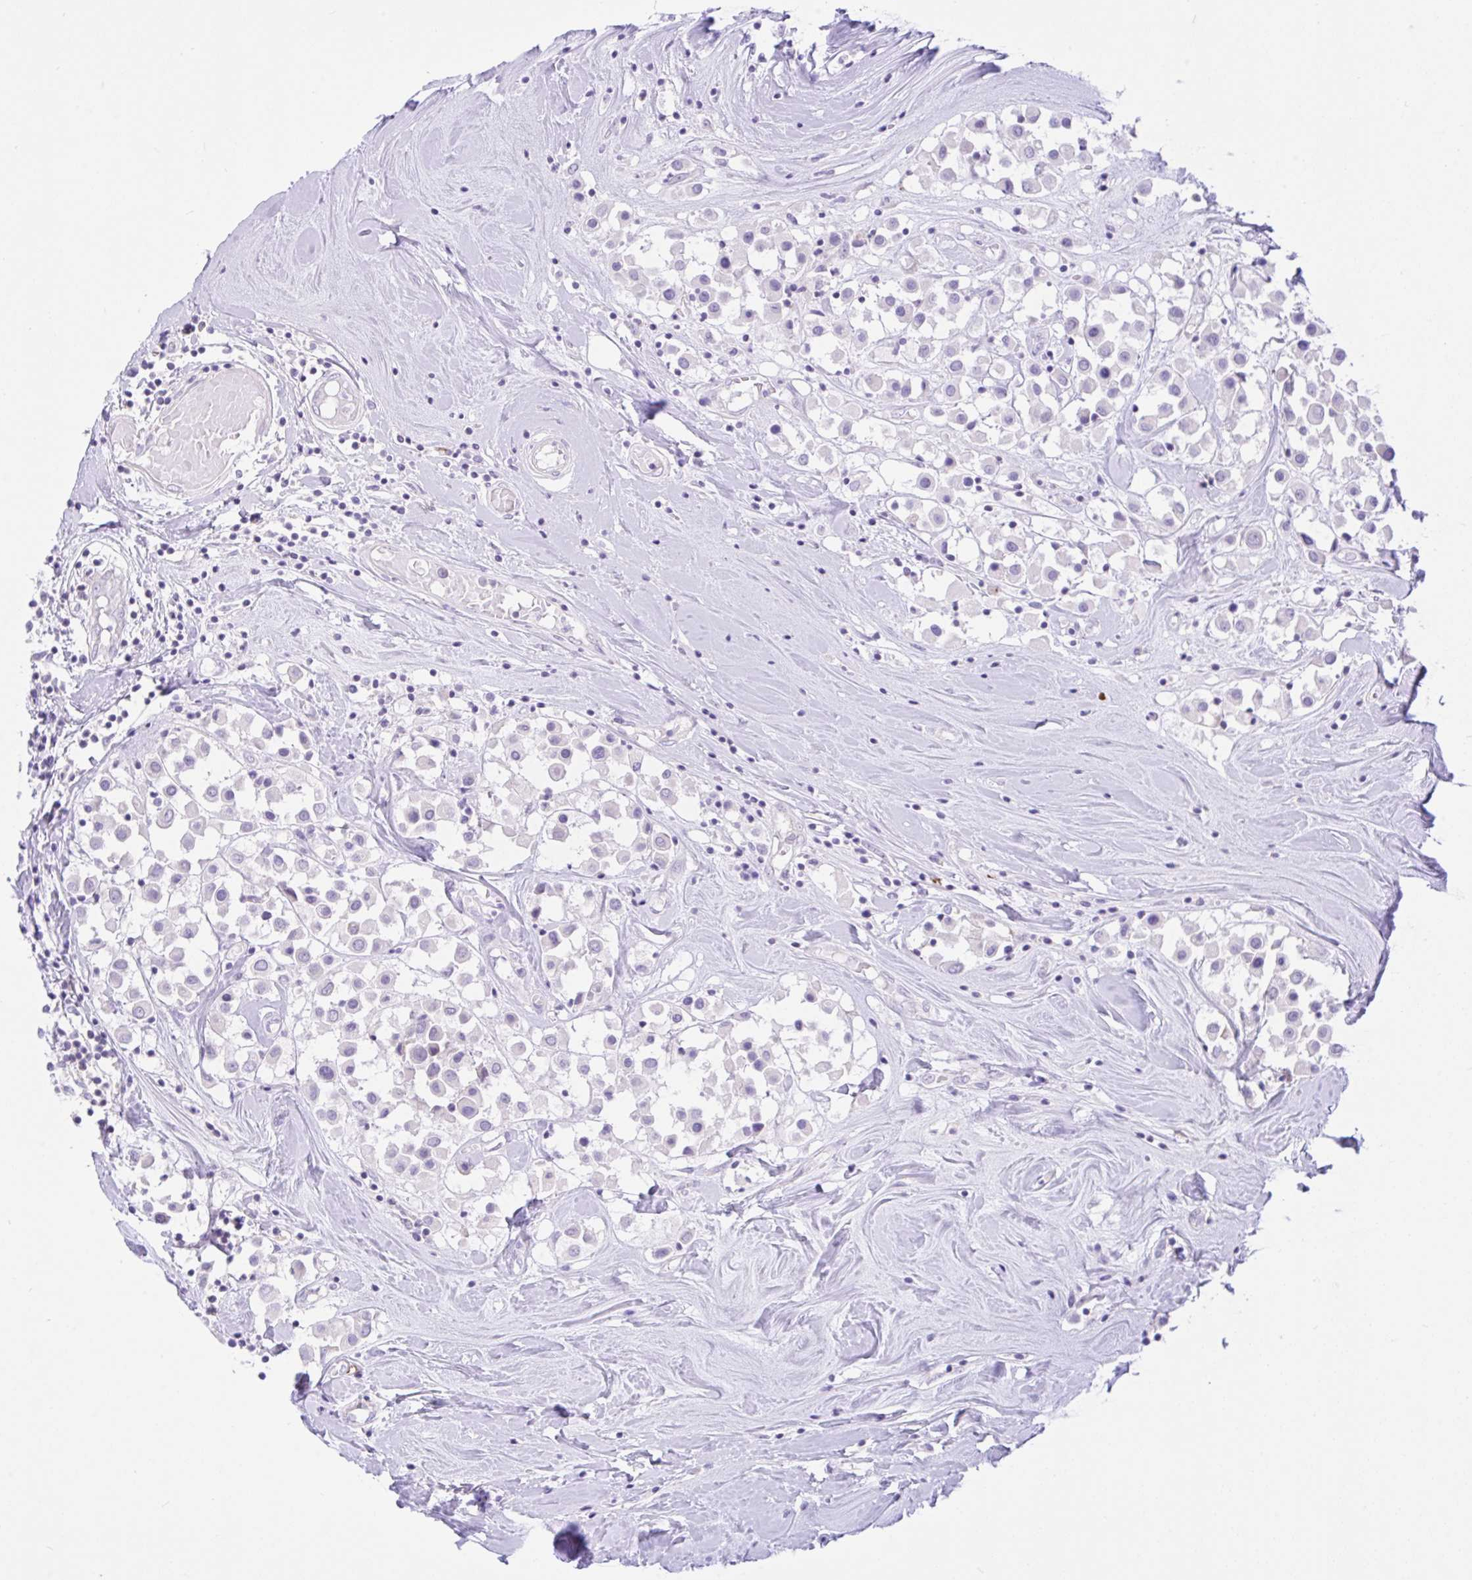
{"staining": {"intensity": "negative", "quantity": "none", "location": "none"}, "tissue": "breast cancer", "cell_type": "Tumor cells", "image_type": "cancer", "snomed": [{"axis": "morphology", "description": "Duct carcinoma"}, {"axis": "topography", "description": "Breast"}], "caption": "This is a micrograph of IHC staining of breast invasive ductal carcinoma, which shows no staining in tumor cells.", "gene": "ZNF101", "patient": {"sex": "female", "age": 61}}